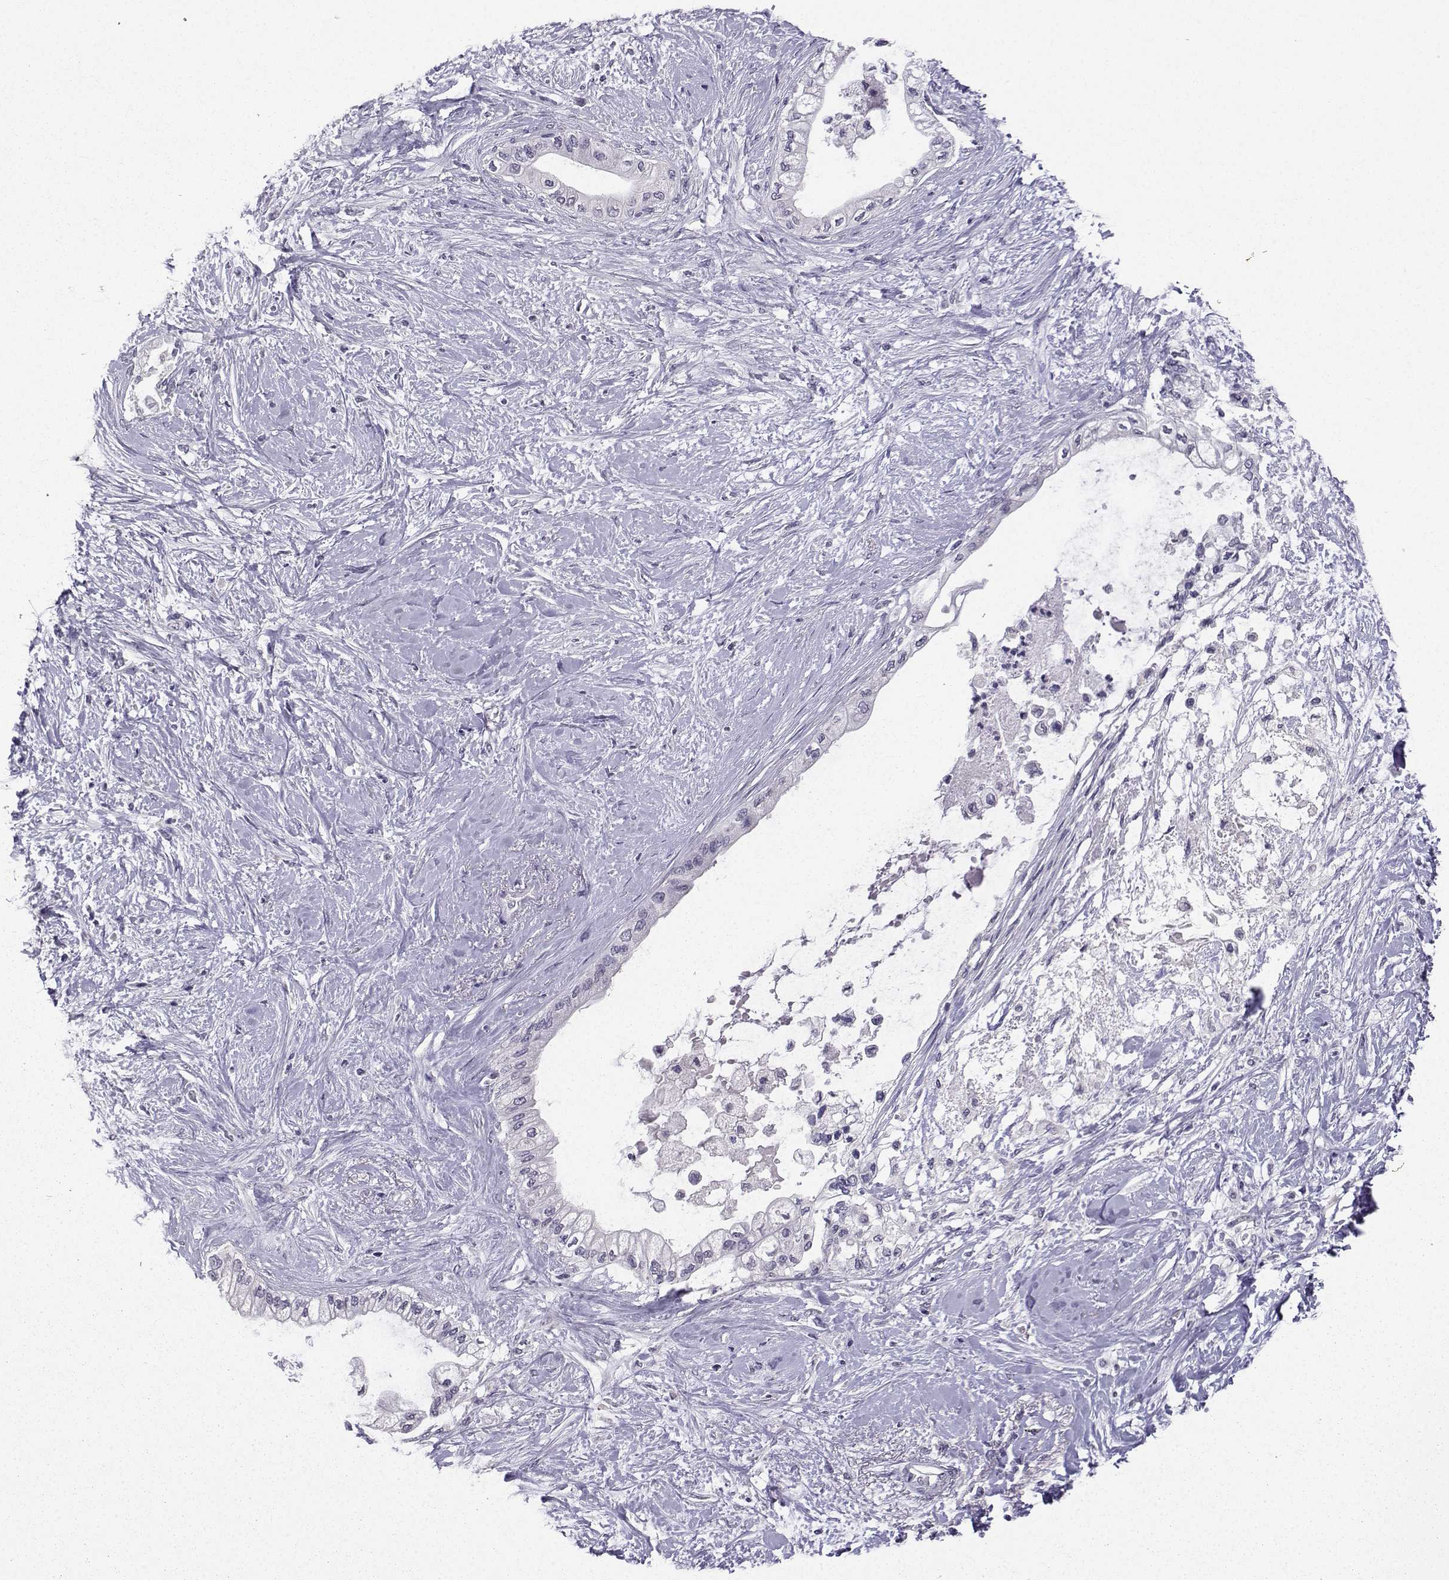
{"staining": {"intensity": "negative", "quantity": "none", "location": "none"}, "tissue": "pancreatic cancer", "cell_type": "Tumor cells", "image_type": "cancer", "snomed": [{"axis": "morphology", "description": "Normal tissue, NOS"}, {"axis": "morphology", "description": "Adenocarcinoma, NOS"}, {"axis": "topography", "description": "Pancreas"}, {"axis": "topography", "description": "Duodenum"}], "caption": "IHC image of human pancreatic cancer stained for a protein (brown), which exhibits no staining in tumor cells.", "gene": "SPAG11B", "patient": {"sex": "female", "age": 60}}